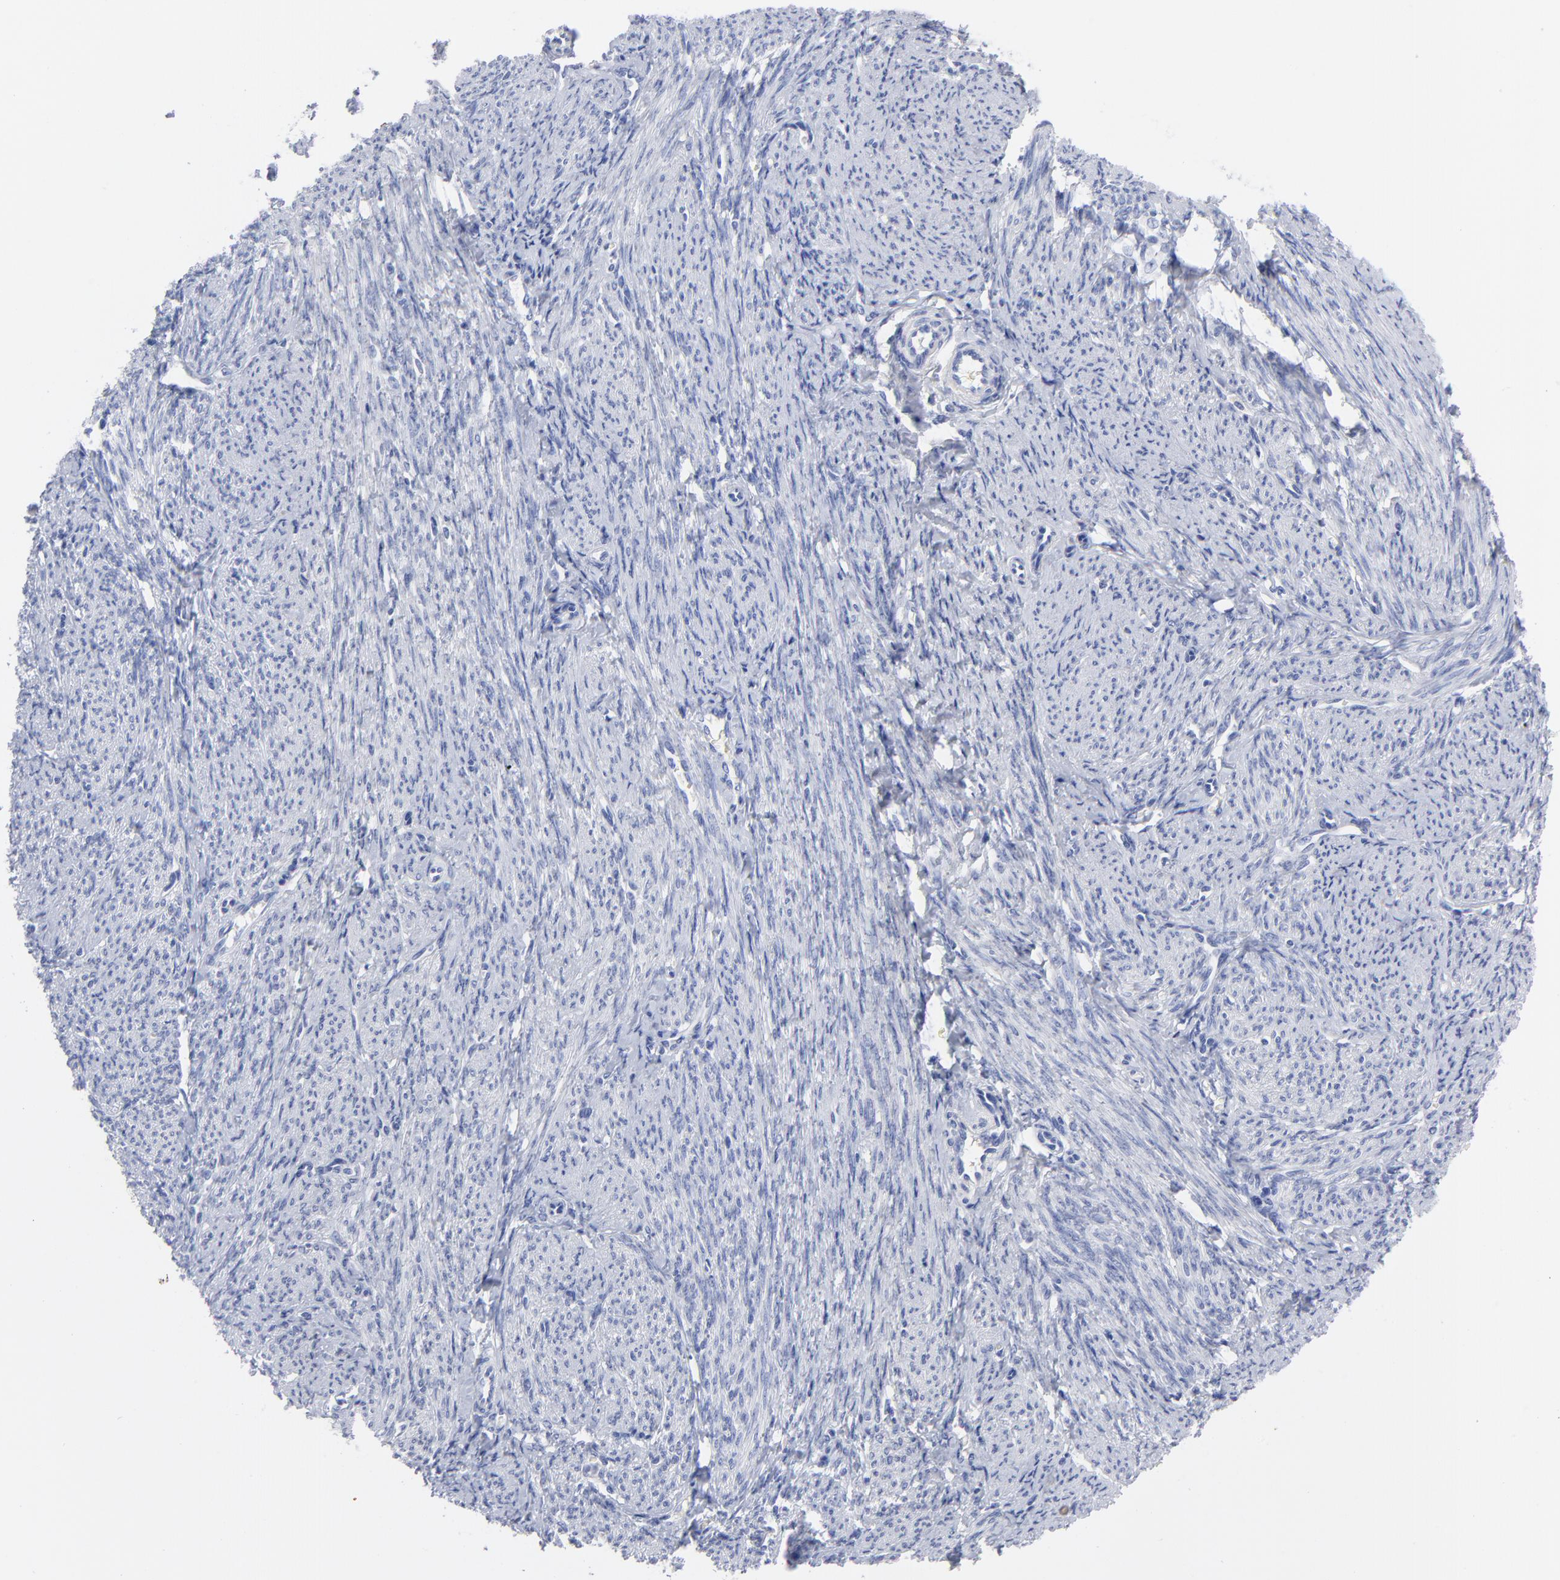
{"staining": {"intensity": "negative", "quantity": "none", "location": "none"}, "tissue": "smooth muscle", "cell_type": "Smooth muscle cells", "image_type": "normal", "snomed": [{"axis": "morphology", "description": "Normal tissue, NOS"}, {"axis": "topography", "description": "Smooth muscle"}, {"axis": "topography", "description": "Cervix"}], "caption": "Immunohistochemistry (IHC) image of unremarkable smooth muscle: human smooth muscle stained with DAB (3,3'-diaminobenzidine) demonstrates no significant protein positivity in smooth muscle cells.", "gene": "ACY1", "patient": {"sex": "female", "age": 70}}